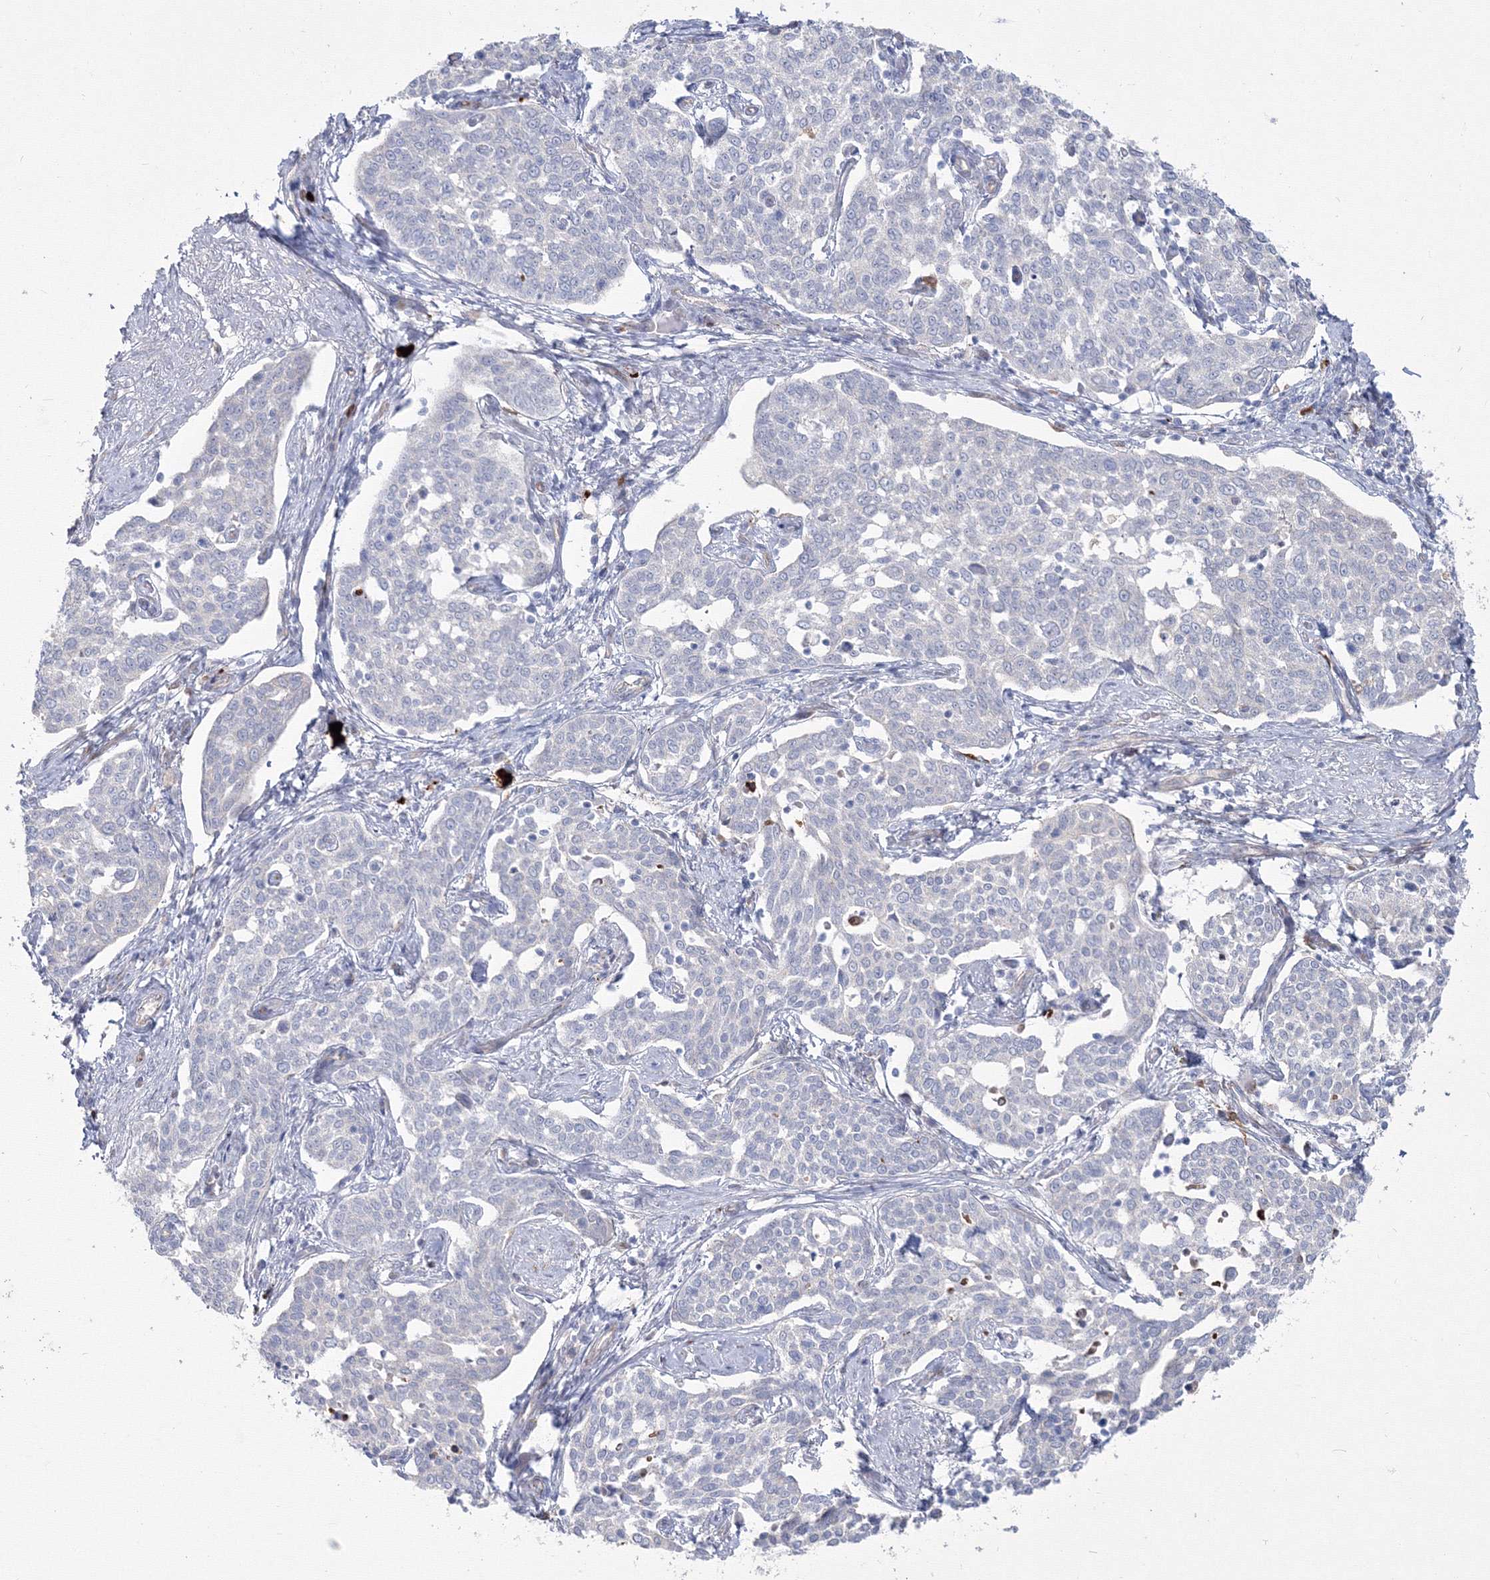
{"staining": {"intensity": "negative", "quantity": "none", "location": "none"}, "tissue": "cervical cancer", "cell_type": "Tumor cells", "image_type": "cancer", "snomed": [{"axis": "morphology", "description": "Squamous cell carcinoma, NOS"}, {"axis": "topography", "description": "Cervix"}], "caption": "A micrograph of human cervical cancer is negative for staining in tumor cells.", "gene": "HYAL2", "patient": {"sex": "female", "age": 34}}